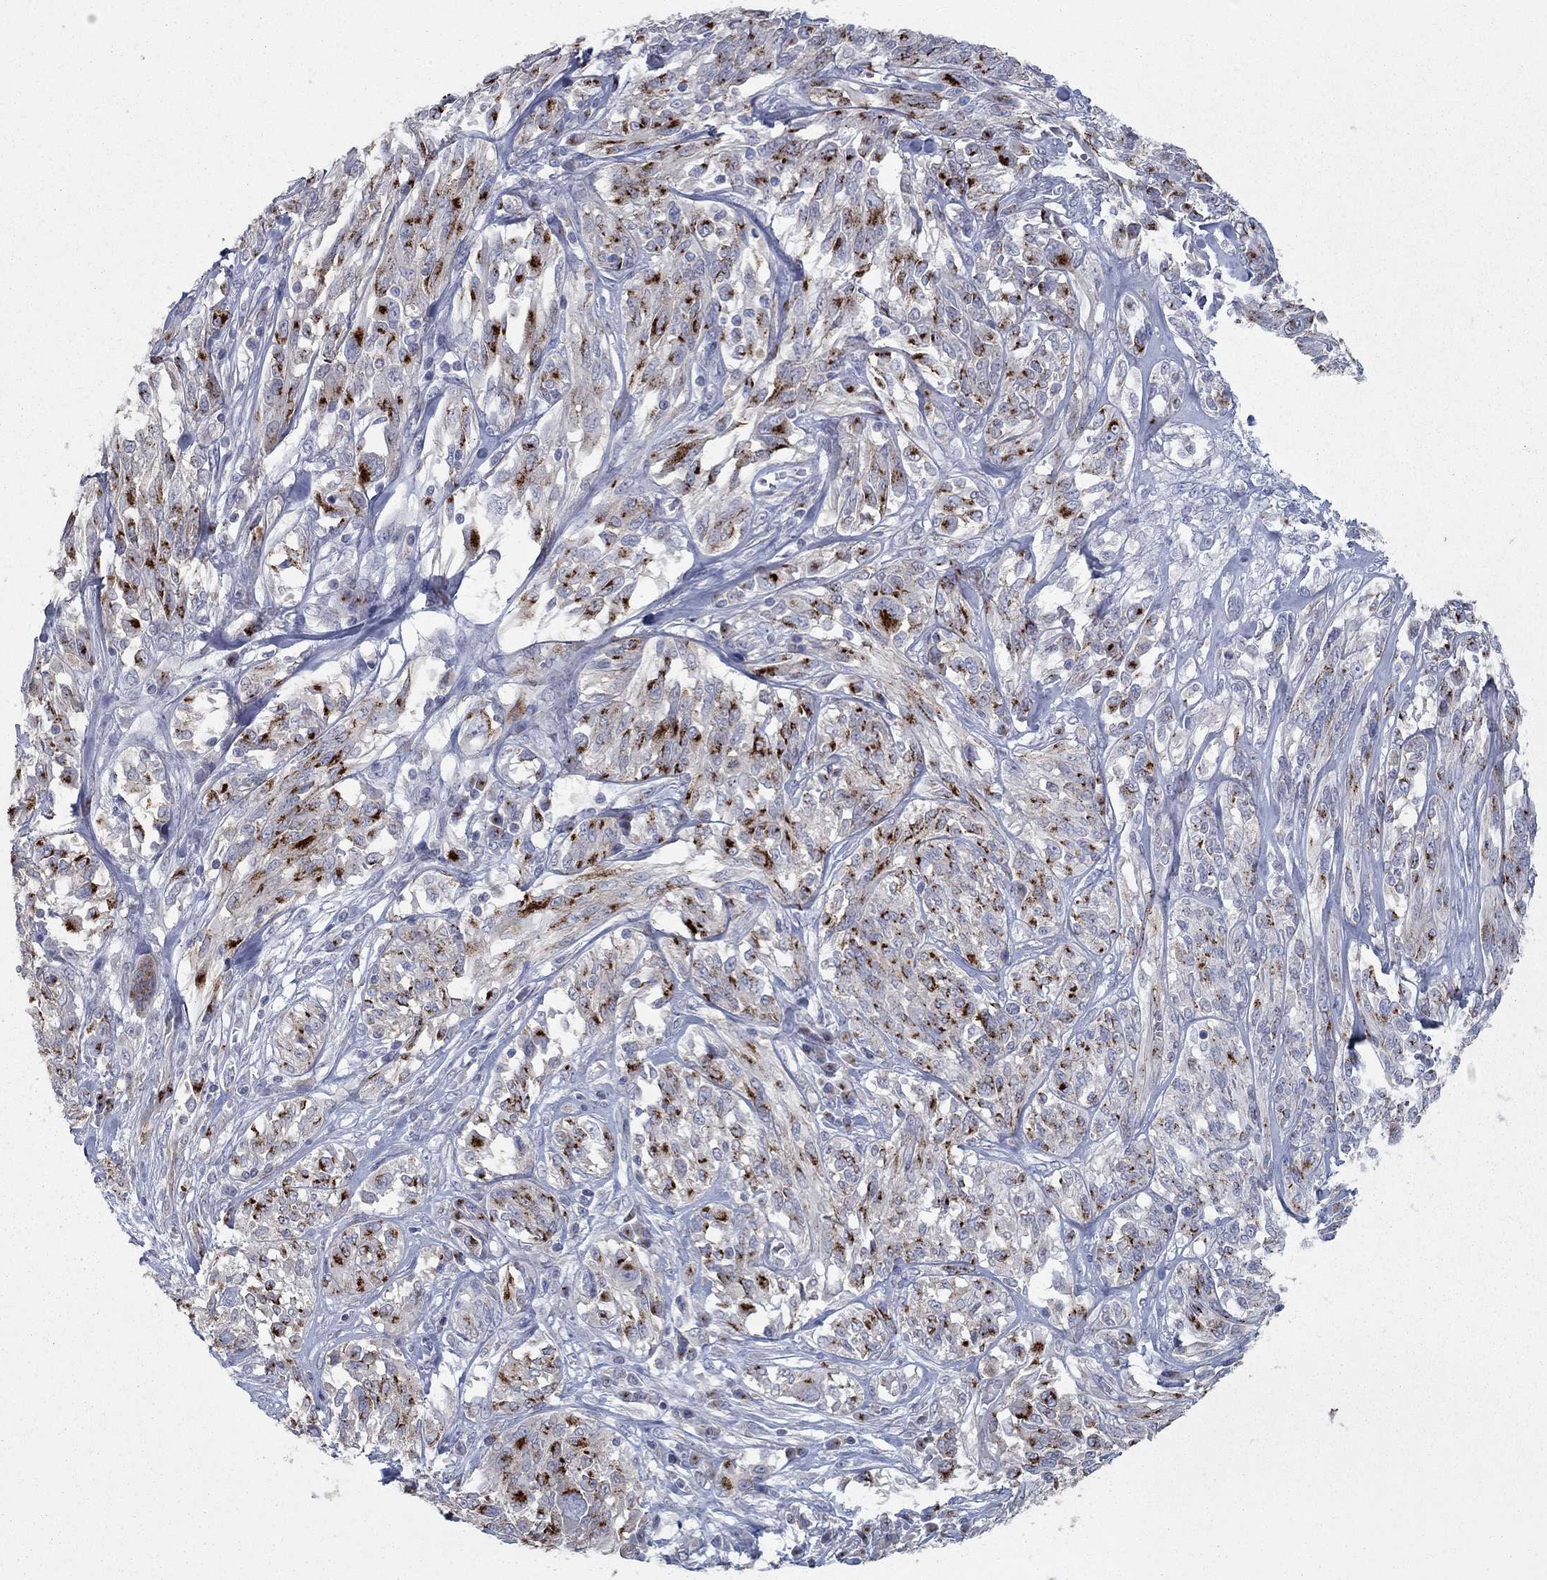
{"staining": {"intensity": "strong", "quantity": "25%-75%", "location": "cytoplasmic/membranous"}, "tissue": "melanoma", "cell_type": "Tumor cells", "image_type": "cancer", "snomed": [{"axis": "morphology", "description": "Malignant melanoma, NOS"}, {"axis": "topography", "description": "Skin"}], "caption": "A micrograph of malignant melanoma stained for a protein exhibits strong cytoplasmic/membranous brown staining in tumor cells.", "gene": "KIAA0319L", "patient": {"sex": "female", "age": 91}}